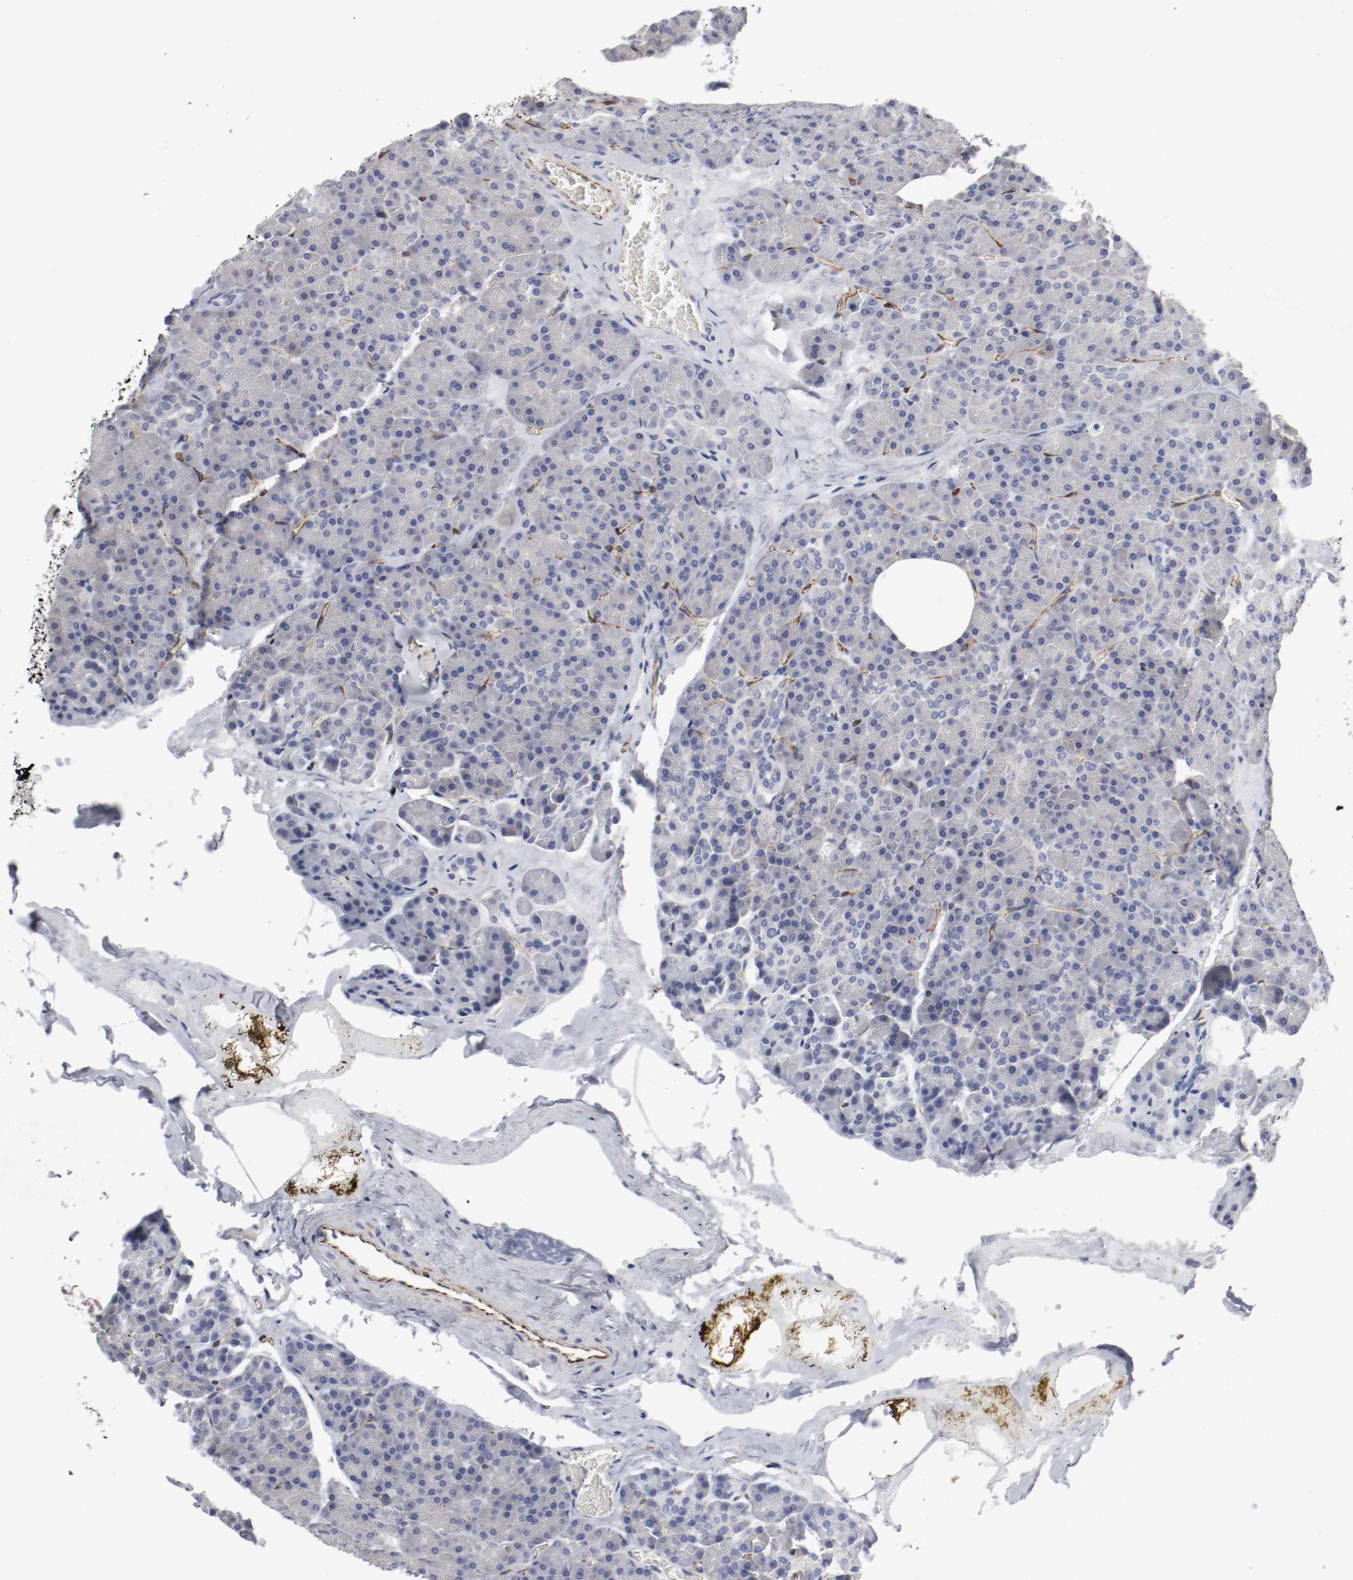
{"staining": {"intensity": "weak", "quantity": "<25%", "location": "cytoplasmic/membranous"}, "tissue": "pancreas", "cell_type": "Exocrine glandular cells", "image_type": "normal", "snomed": [{"axis": "morphology", "description": "Normal tissue, NOS"}, {"axis": "topography", "description": "Pancreas"}], "caption": "An image of pancreas stained for a protein displays no brown staining in exocrine glandular cells.", "gene": "GIT1", "patient": {"sex": "female", "age": 35}}